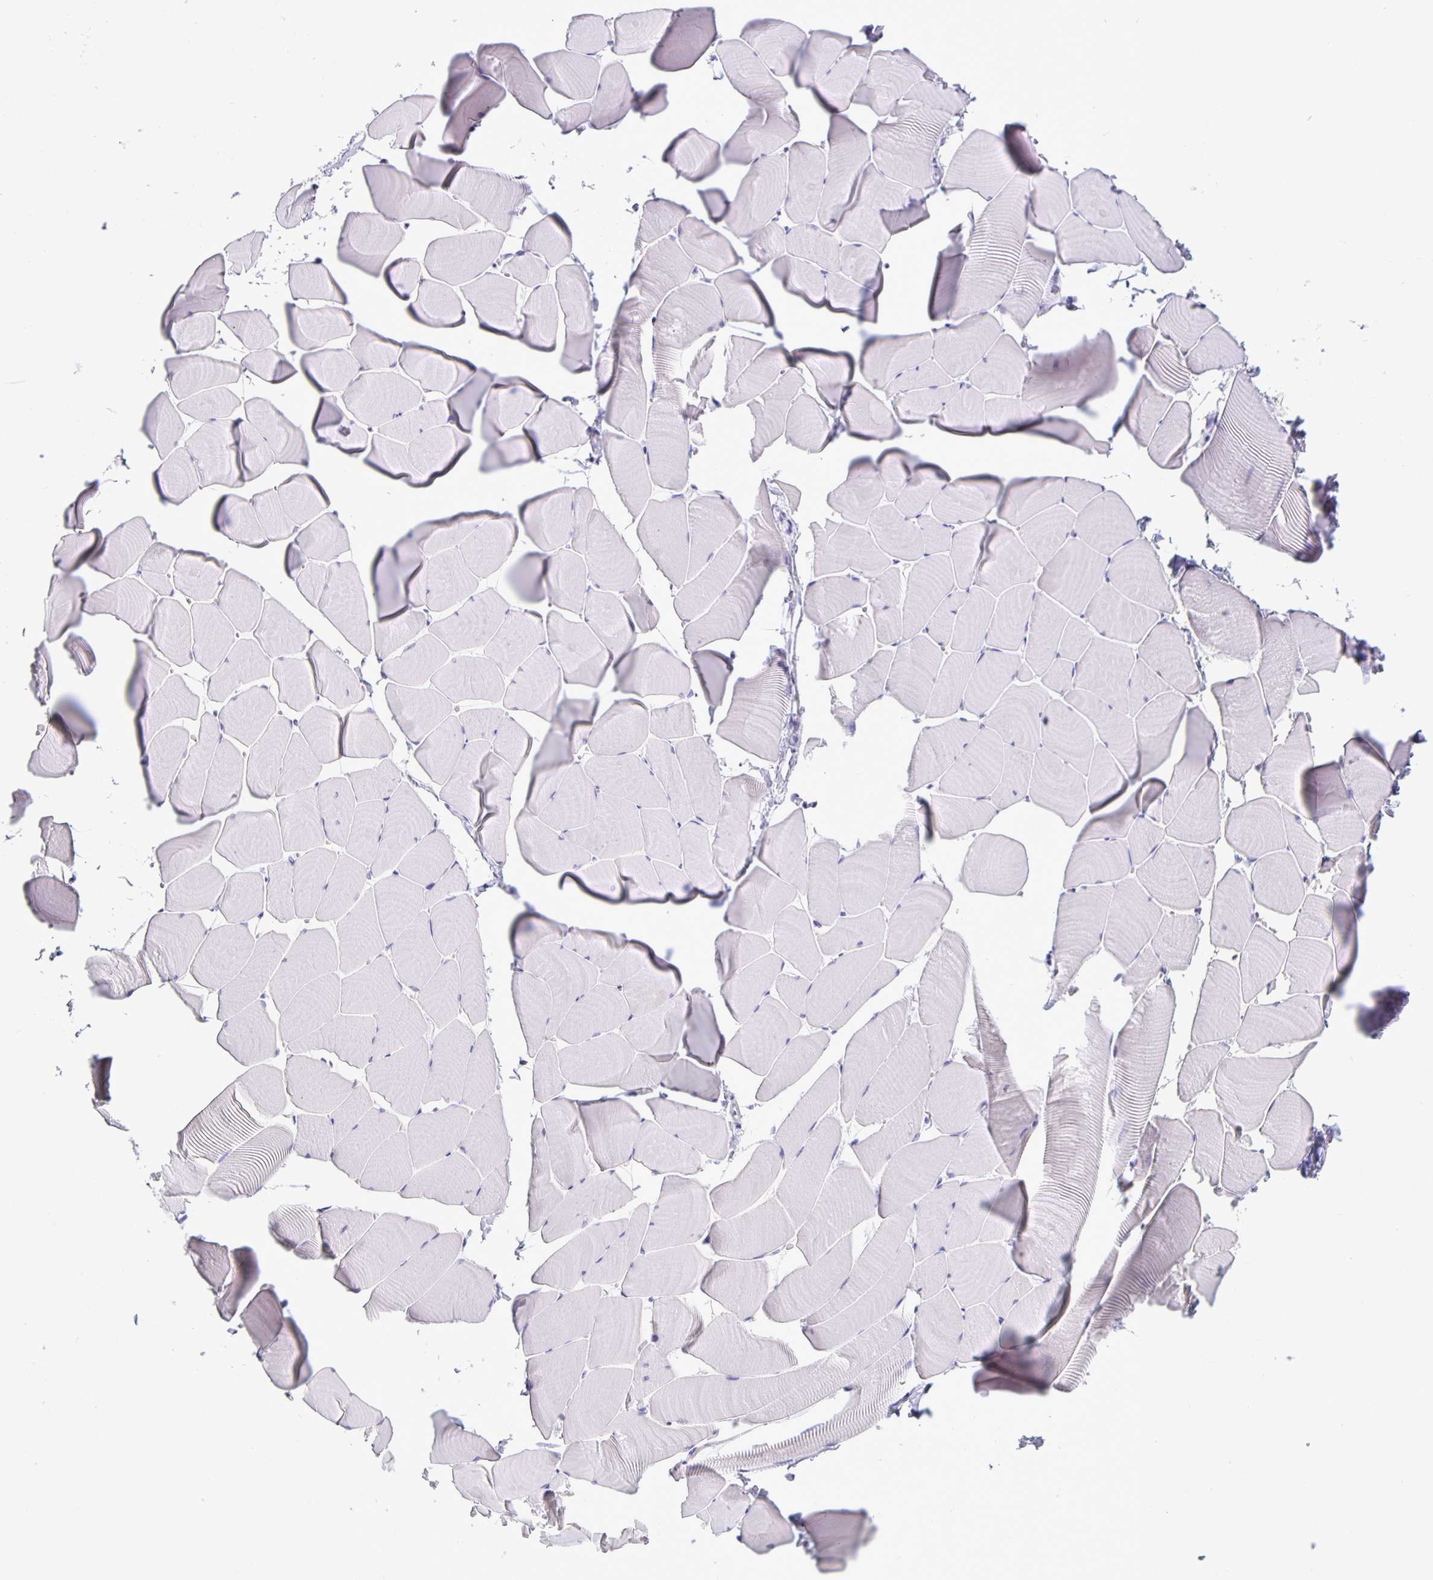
{"staining": {"intensity": "negative", "quantity": "none", "location": "none"}, "tissue": "skeletal muscle", "cell_type": "Myocytes", "image_type": "normal", "snomed": [{"axis": "morphology", "description": "Normal tissue, NOS"}, {"axis": "topography", "description": "Skeletal muscle"}], "caption": "The micrograph reveals no significant positivity in myocytes of skeletal muscle. Brightfield microscopy of IHC stained with DAB (3,3'-diaminobenzidine) (brown) and hematoxylin (blue), captured at high magnification.", "gene": "SATB2", "patient": {"sex": "male", "age": 25}}